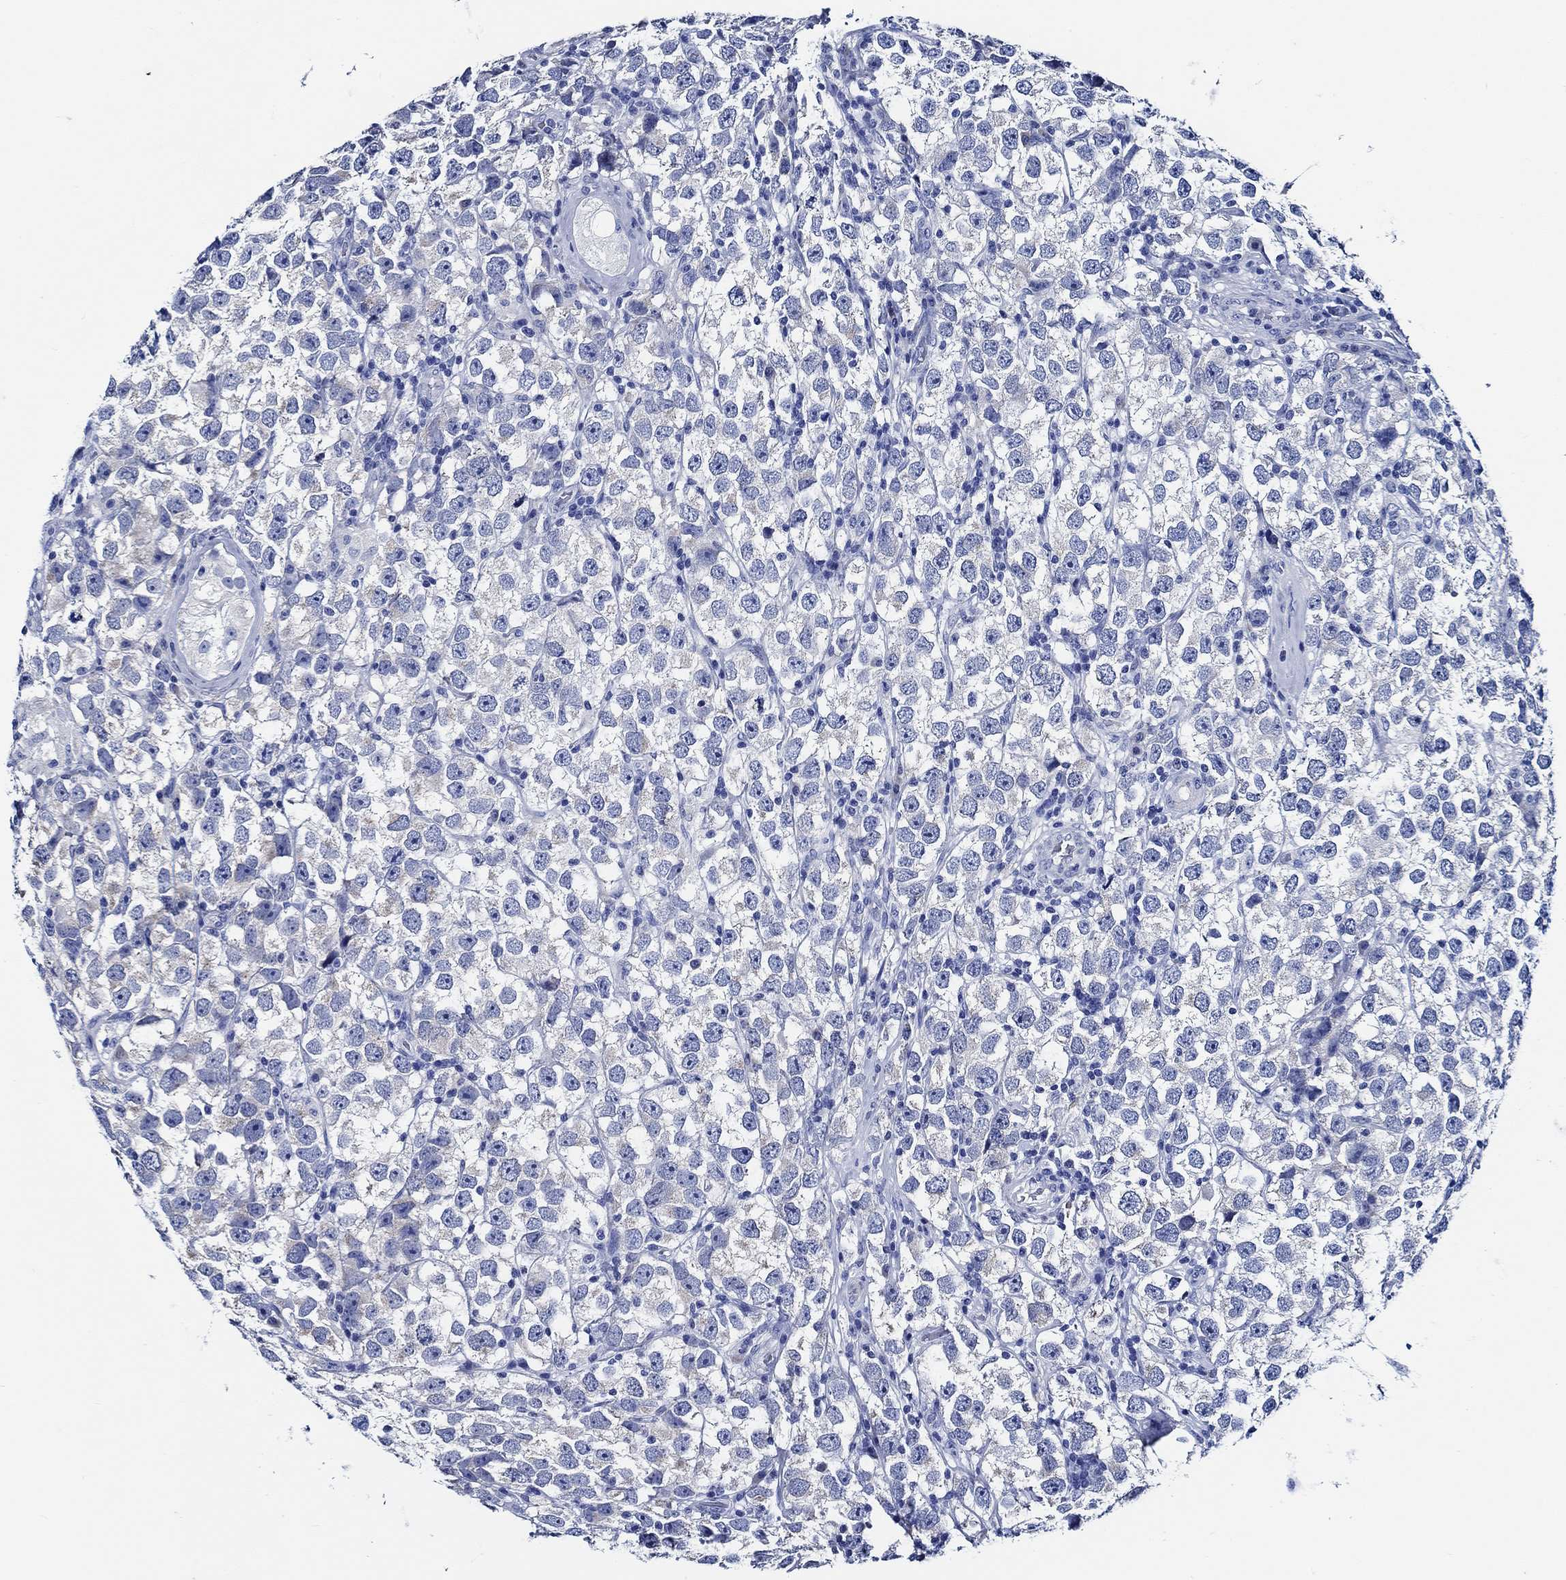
{"staining": {"intensity": "negative", "quantity": "none", "location": "none"}, "tissue": "testis cancer", "cell_type": "Tumor cells", "image_type": "cancer", "snomed": [{"axis": "morphology", "description": "Seminoma, NOS"}, {"axis": "topography", "description": "Testis"}], "caption": "Seminoma (testis) stained for a protein using immunohistochemistry exhibits no positivity tumor cells.", "gene": "WDR62", "patient": {"sex": "male", "age": 26}}